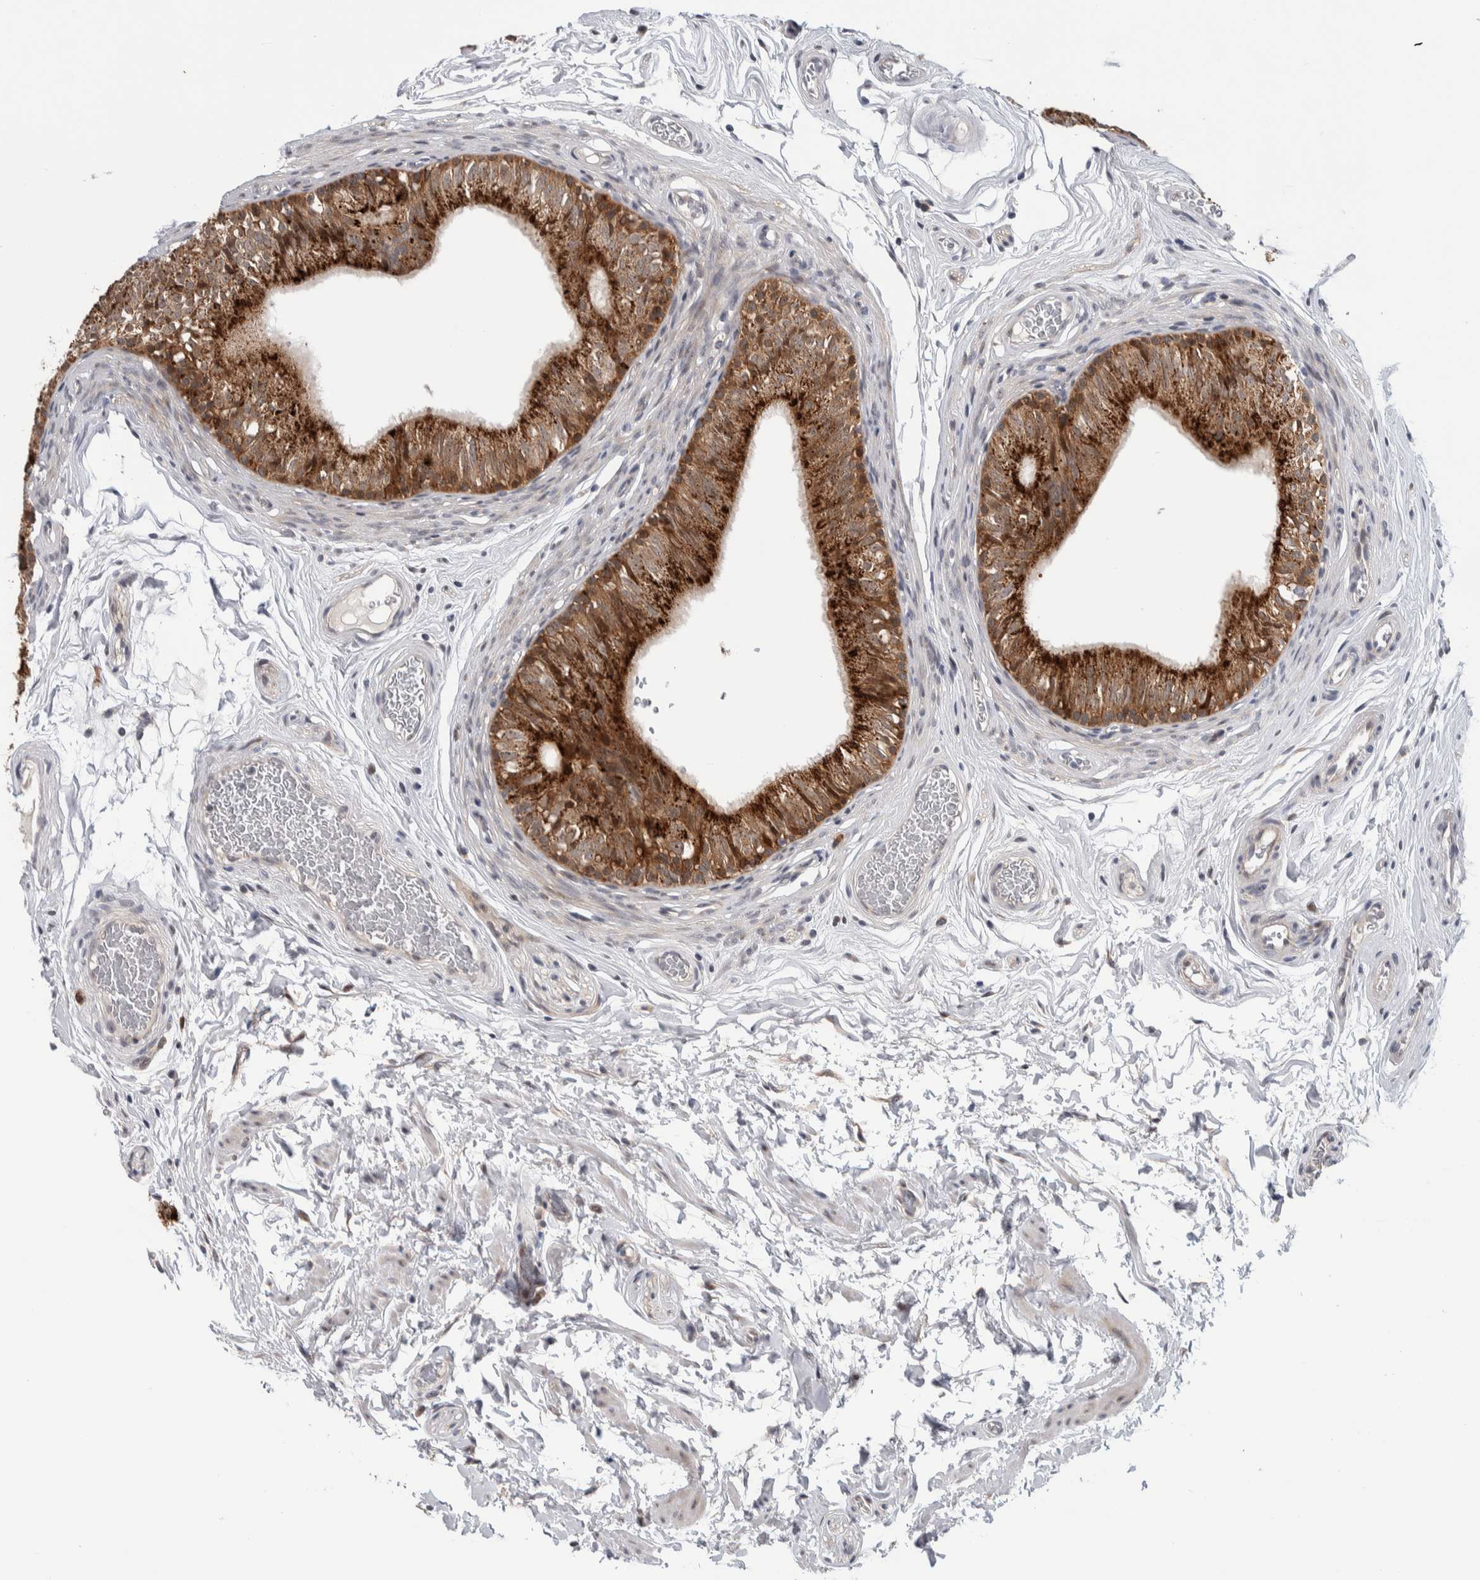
{"staining": {"intensity": "strong", "quantity": ">75%", "location": "cytoplasmic/membranous"}, "tissue": "epididymis", "cell_type": "Glandular cells", "image_type": "normal", "snomed": [{"axis": "morphology", "description": "Normal tissue, NOS"}, {"axis": "topography", "description": "Epididymis"}], "caption": "Normal epididymis was stained to show a protein in brown. There is high levels of strong cytoplasmic/membranous expression in about >75% of glandular cells. (Stains: DAB (3,3'-diaminobenzidine) in brown, nuclei in blue, Microscopy: brightfield microscopy at high magnification).", "gene": "PRRG4", "patient": {"sex": "male", "age": 36}}